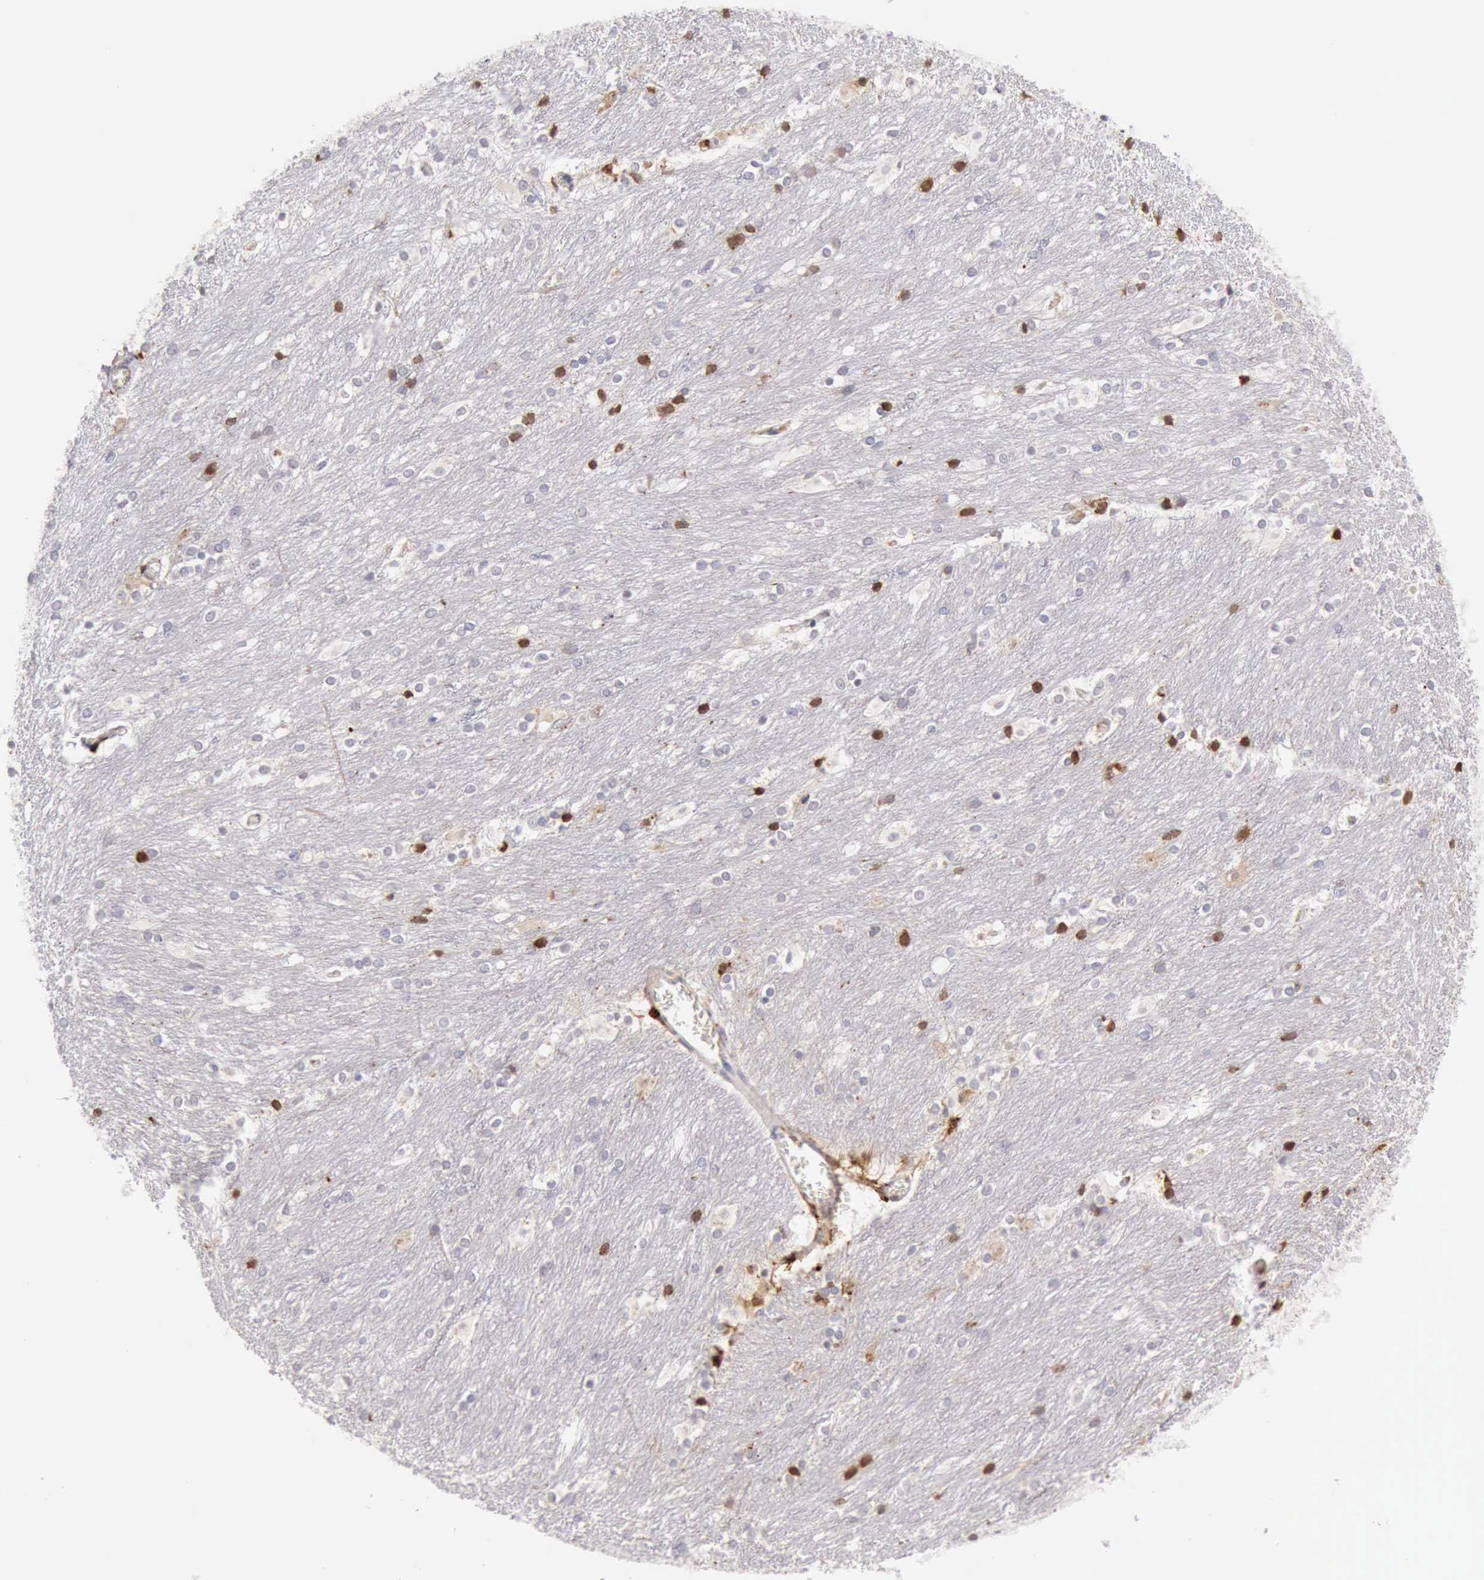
{"staining": {"intensity": "negative", "quantity": "none", "location": "none"}, "tissue": "caudate", "cell_type": "Glial cells", "image_type": "normal", "snomed": [{"axis": "morphology", "description": "Normal tissue, NOS"}, {"axis": "topography", "description": "Lateral ventricle wall"}], "caption": "This is an immunohistochemistry image of normal human caudate. There is no staining in glial cells.", "gene": "RNASE1", "patient": {"sex": "female", "age": 19}}